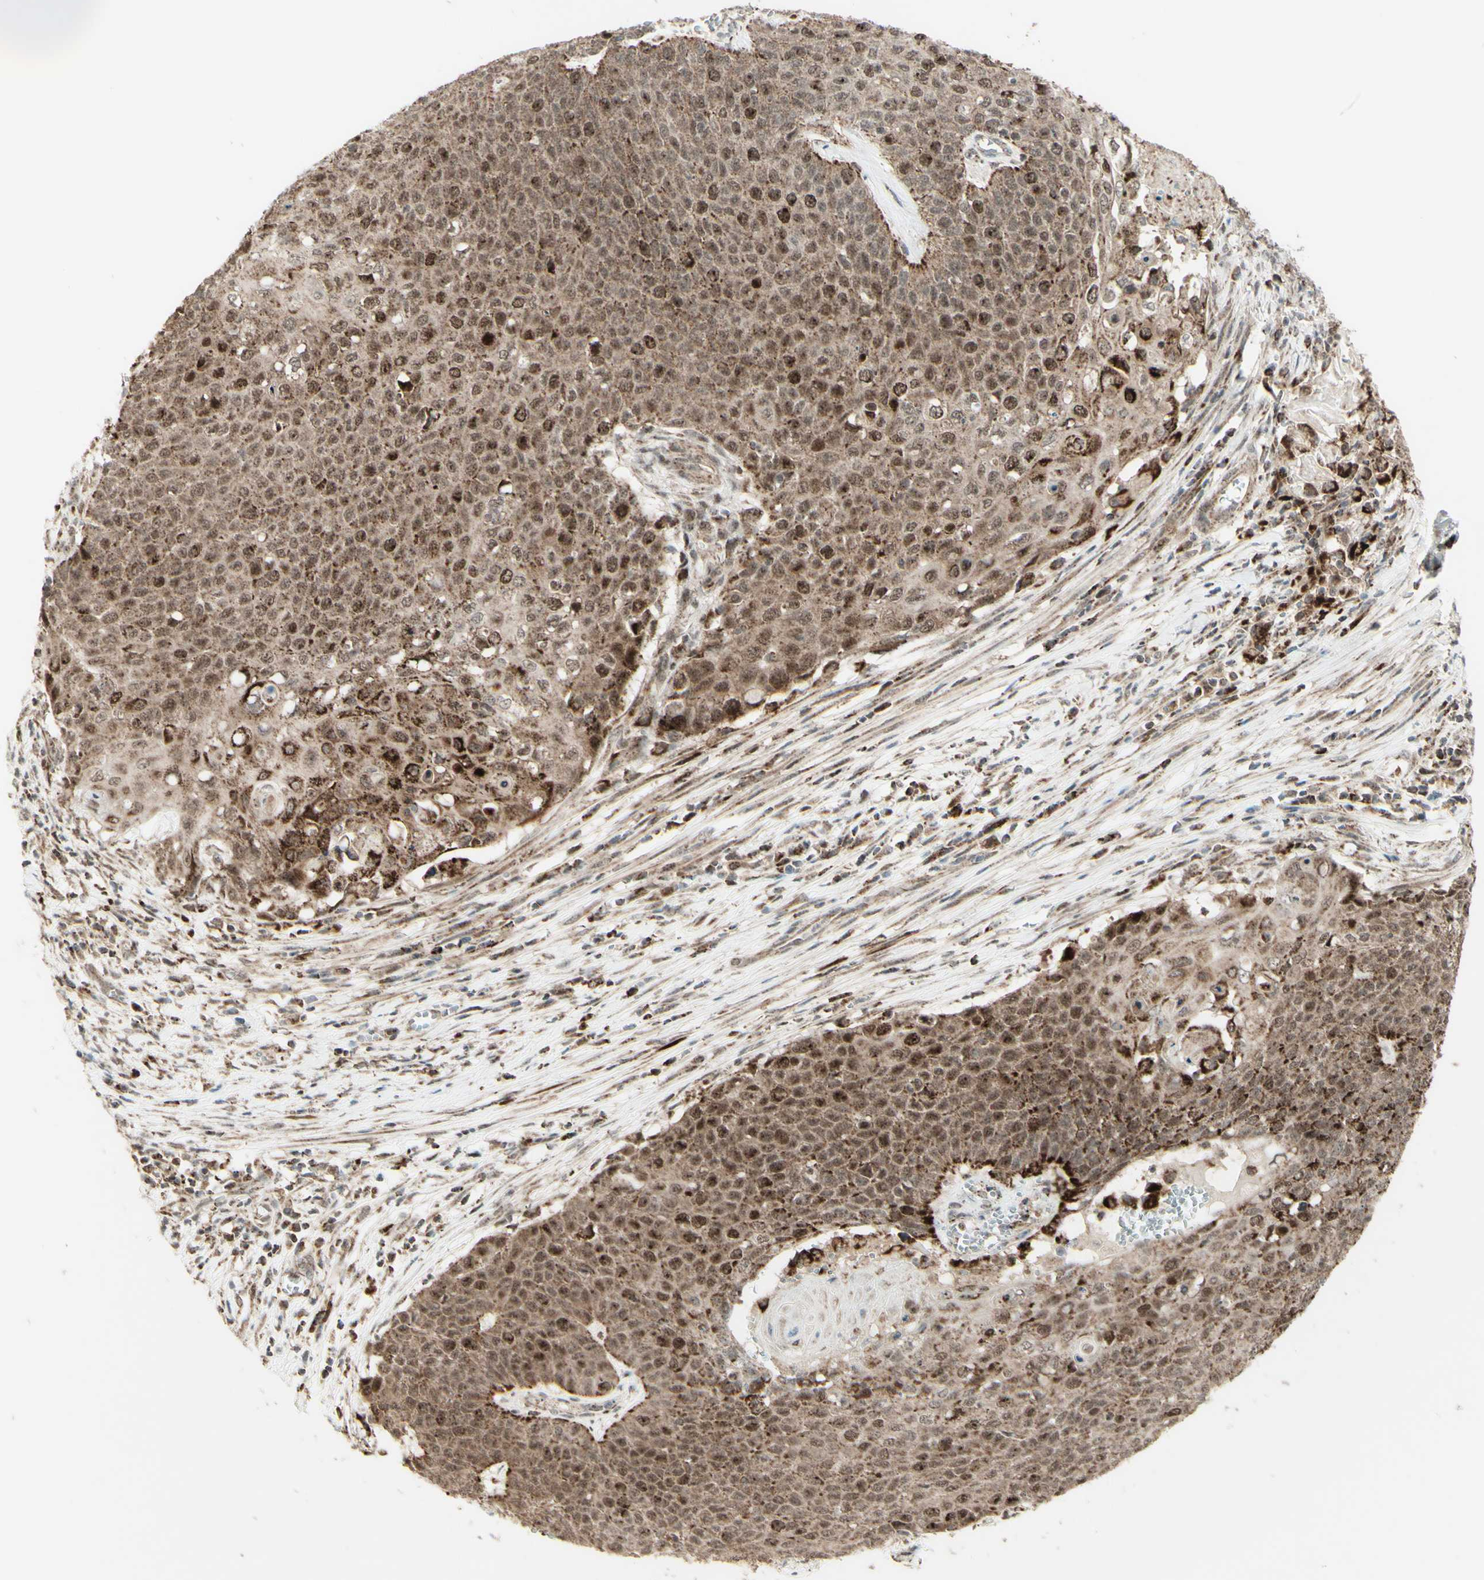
{"staining": {"intensity": "moderate", "quantity": ">75%", "location": "cytoplasmic/membranous,nuclear"}, "tissue": "cervical cancer", "cell_type": "Tumor cells", "image_type": "cancer", "snomed": [{"axis": "morphology", "description": "Squamous cell carcinoma, NOS"}, {"axis": "topography", "description": "Cervix"}], "caption": "Immunohistochemical staining of human cervical cancer (squamous cell carcinoma) displays medium levels of moderate cytoplasmic/membranous and nuclear protein staining in approximately >75% of tumor cells. The staining is performed using DAB (3,3'-diaminobenzidine) brown chromogen to label protein expression. The nuclei are counter-stained blue using hematoxylin.", "gene": "DHRS3", "patient": {"sex": "female", "age": 39}}